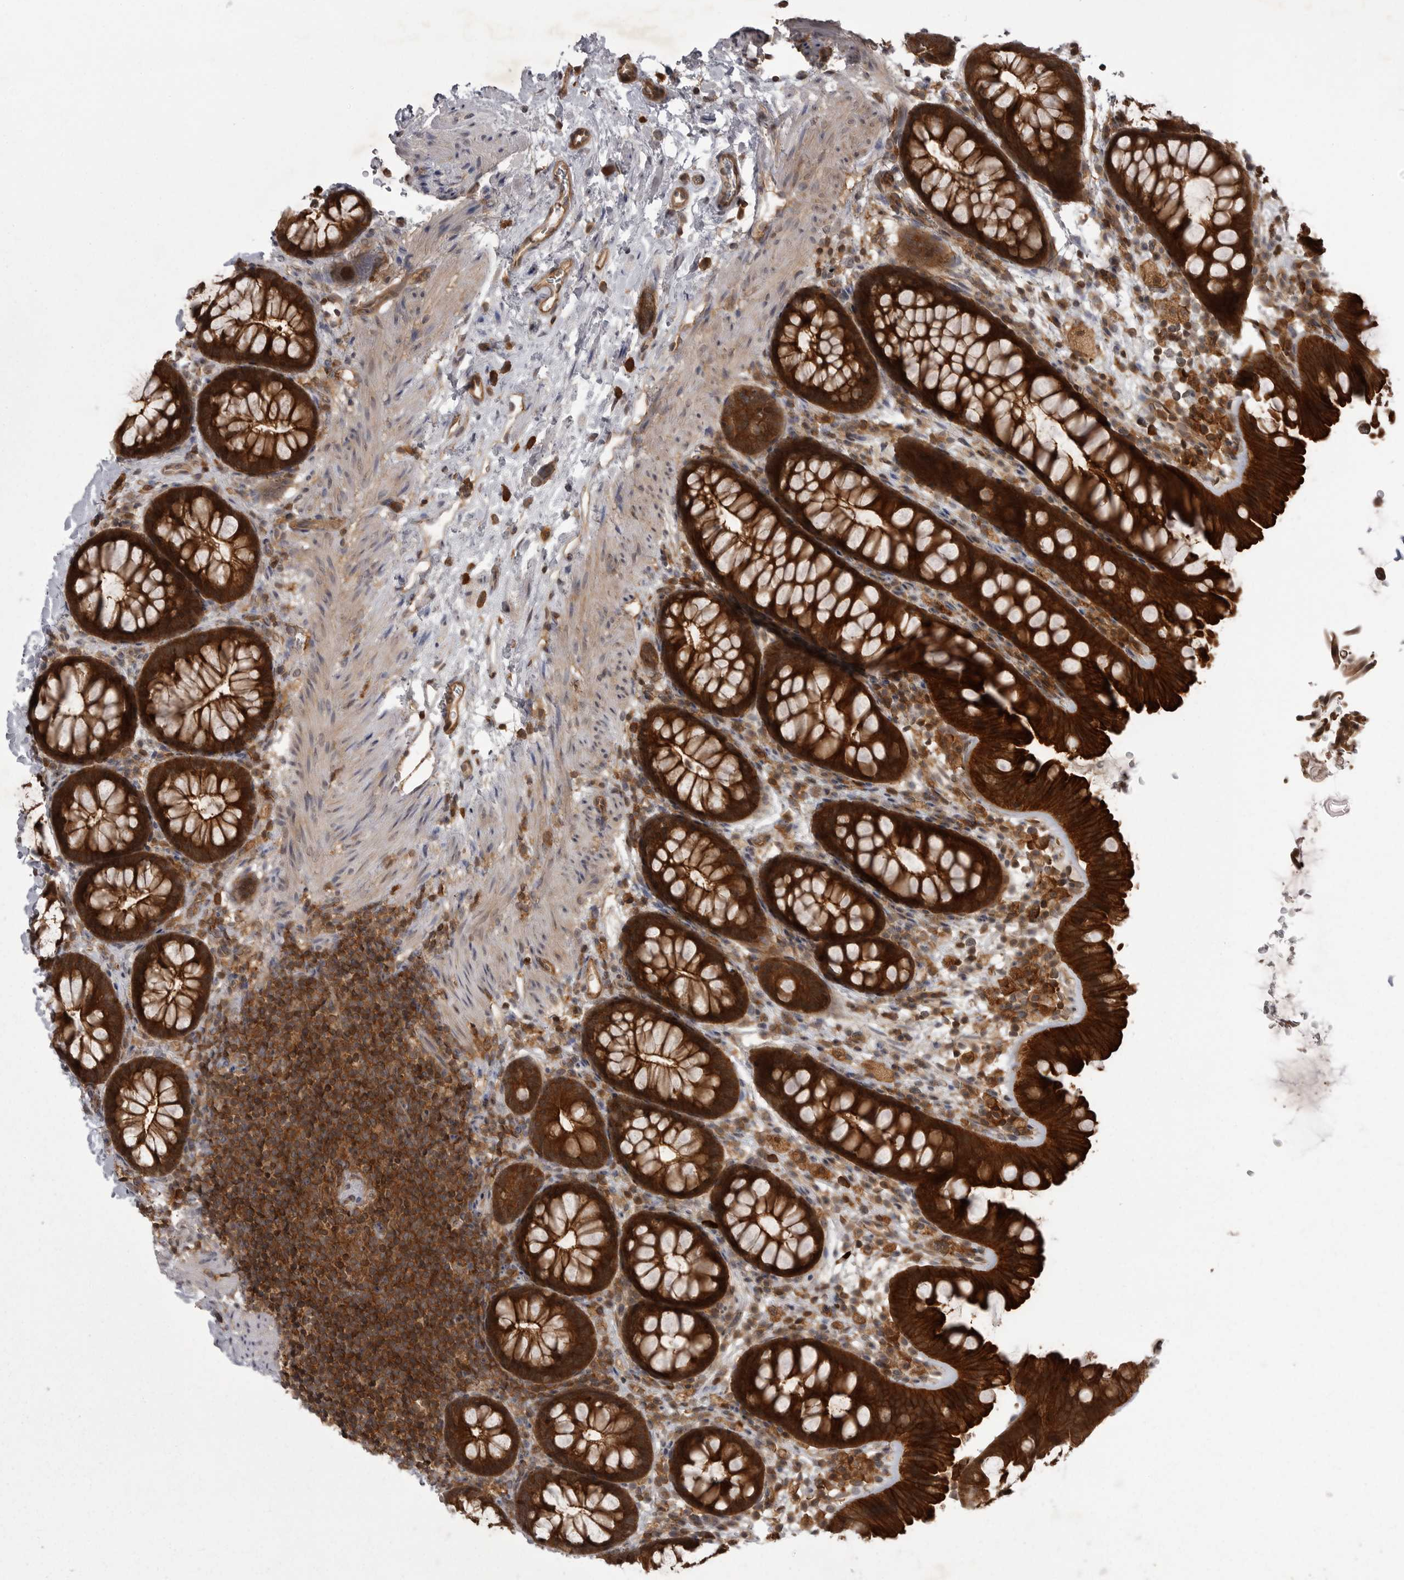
{"staining": {"intensity": "strong", "quantity": ">75%", "location": "cytoplasmic/membranous"}, "tissue": "colon", "cell_type": "Endothelial cells", "image_type": "normal", "snomed": [{"axis": "morphology", "description": "Normal tissue, NOS"}, {"axis": "topography", "description": "Colon"}], "caption": "A brown stain shows strong cytoplasmic/membranous positivity of a protein in endothelial cells of unremarkable colon. The staining was performed using DAB (3,3'-diaminobenzidine), with brown indicating positive protein expression. Nuclei are stained blue with hematoxylin.", "gene": "STK24", "patient": {"sex": "female", "age": 62}}